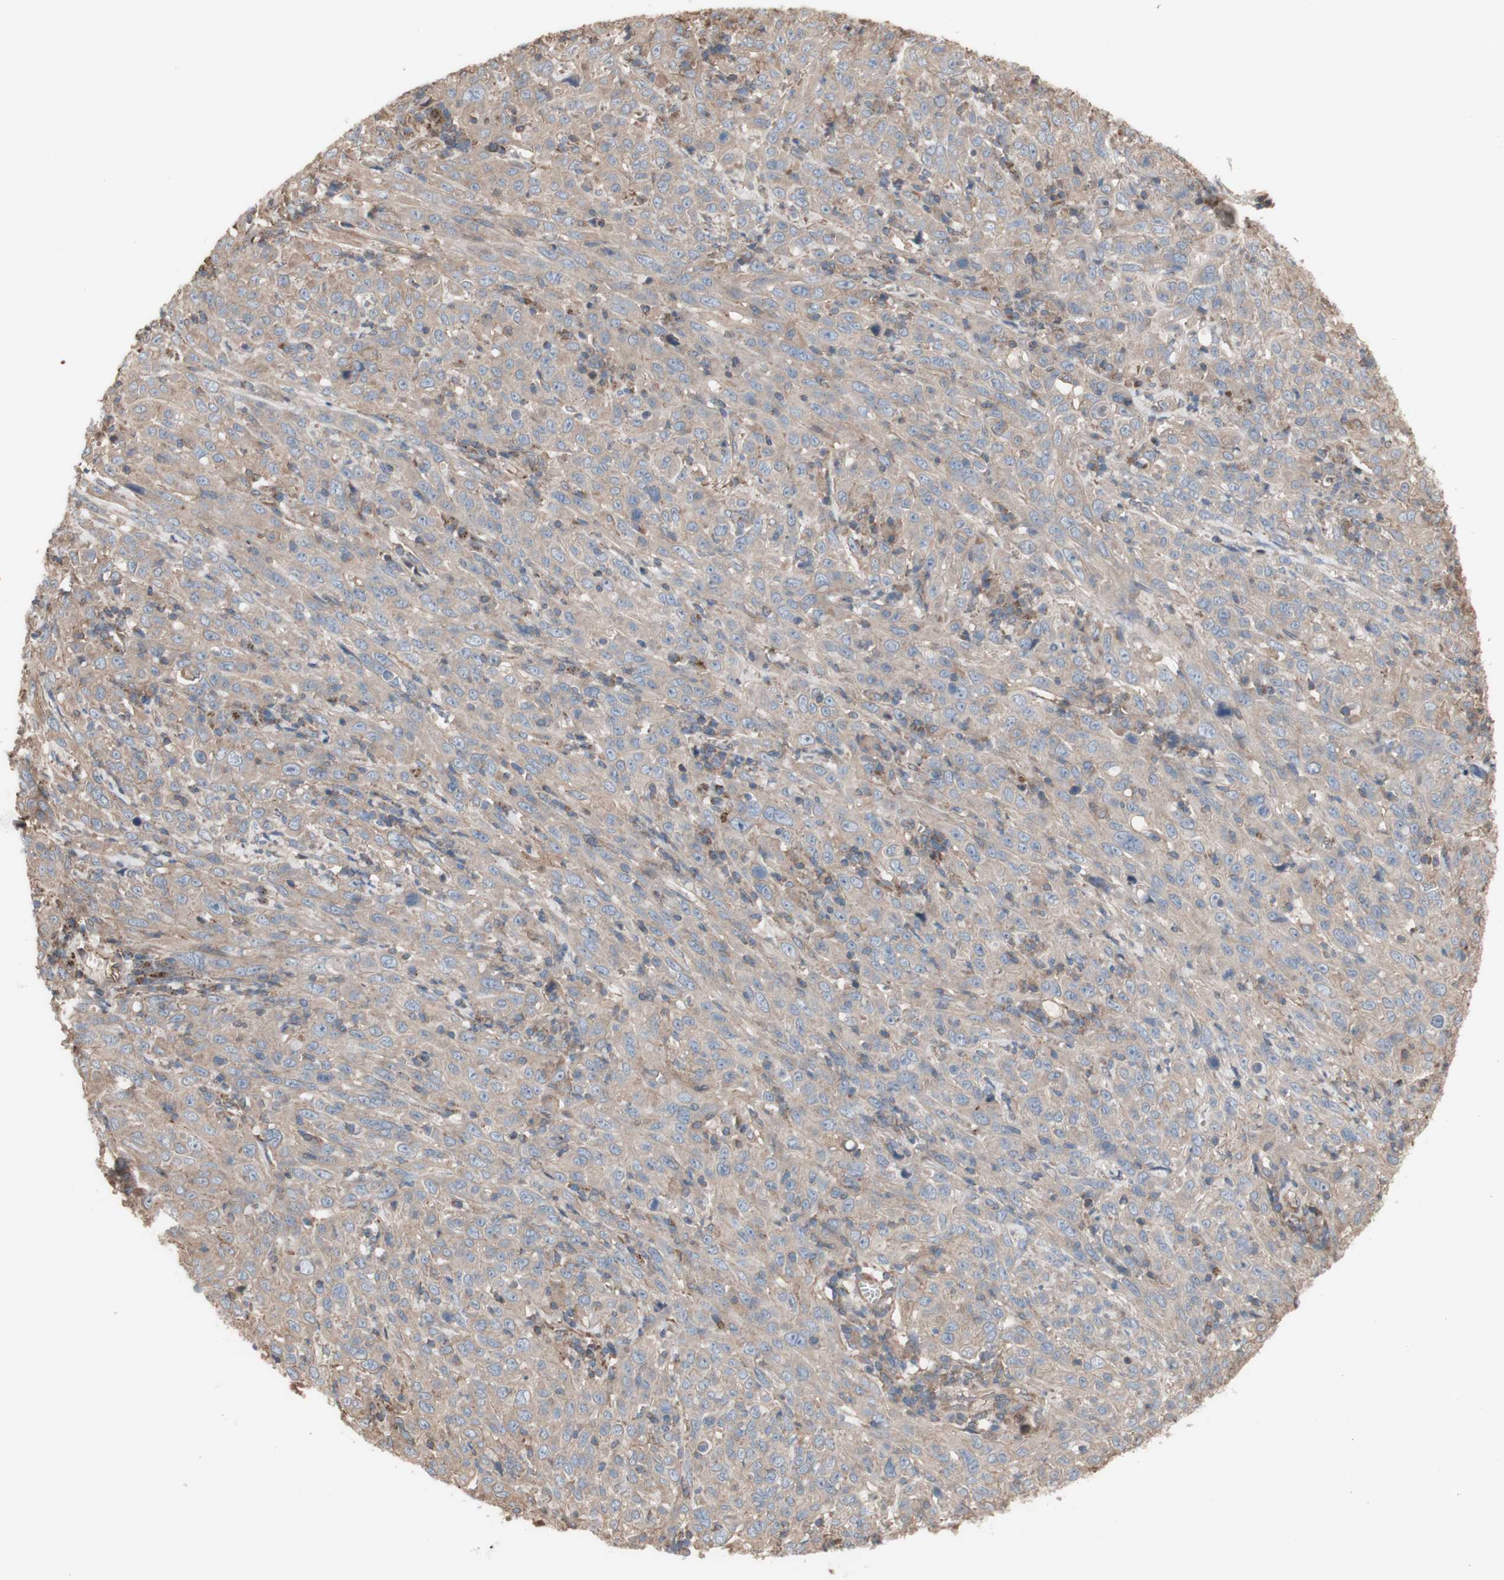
{"staining": {"intensity": "weak", "quantity": ">75%", "location": "cytoplasmic/membranous"}, "tissue": "cervical cancer", "cell_type": "Tumor cells", "image_type": "cancer", "snomed": [{"axis": "morphology", "description": "Squamous cell carcinoma, NOS"}, {"axis": "topography", "description": "Cervix"}], "caption": "Immunohistochemistry image of cervical cancer (squamous cell carcinoma) stained for a protein (brown), which demonstrates low levels of weak cytoplasmic/membranous expression in about >75% of tumor cells.", "gene": "COPB1", "patient": {"sex": "female", "age": 46}}